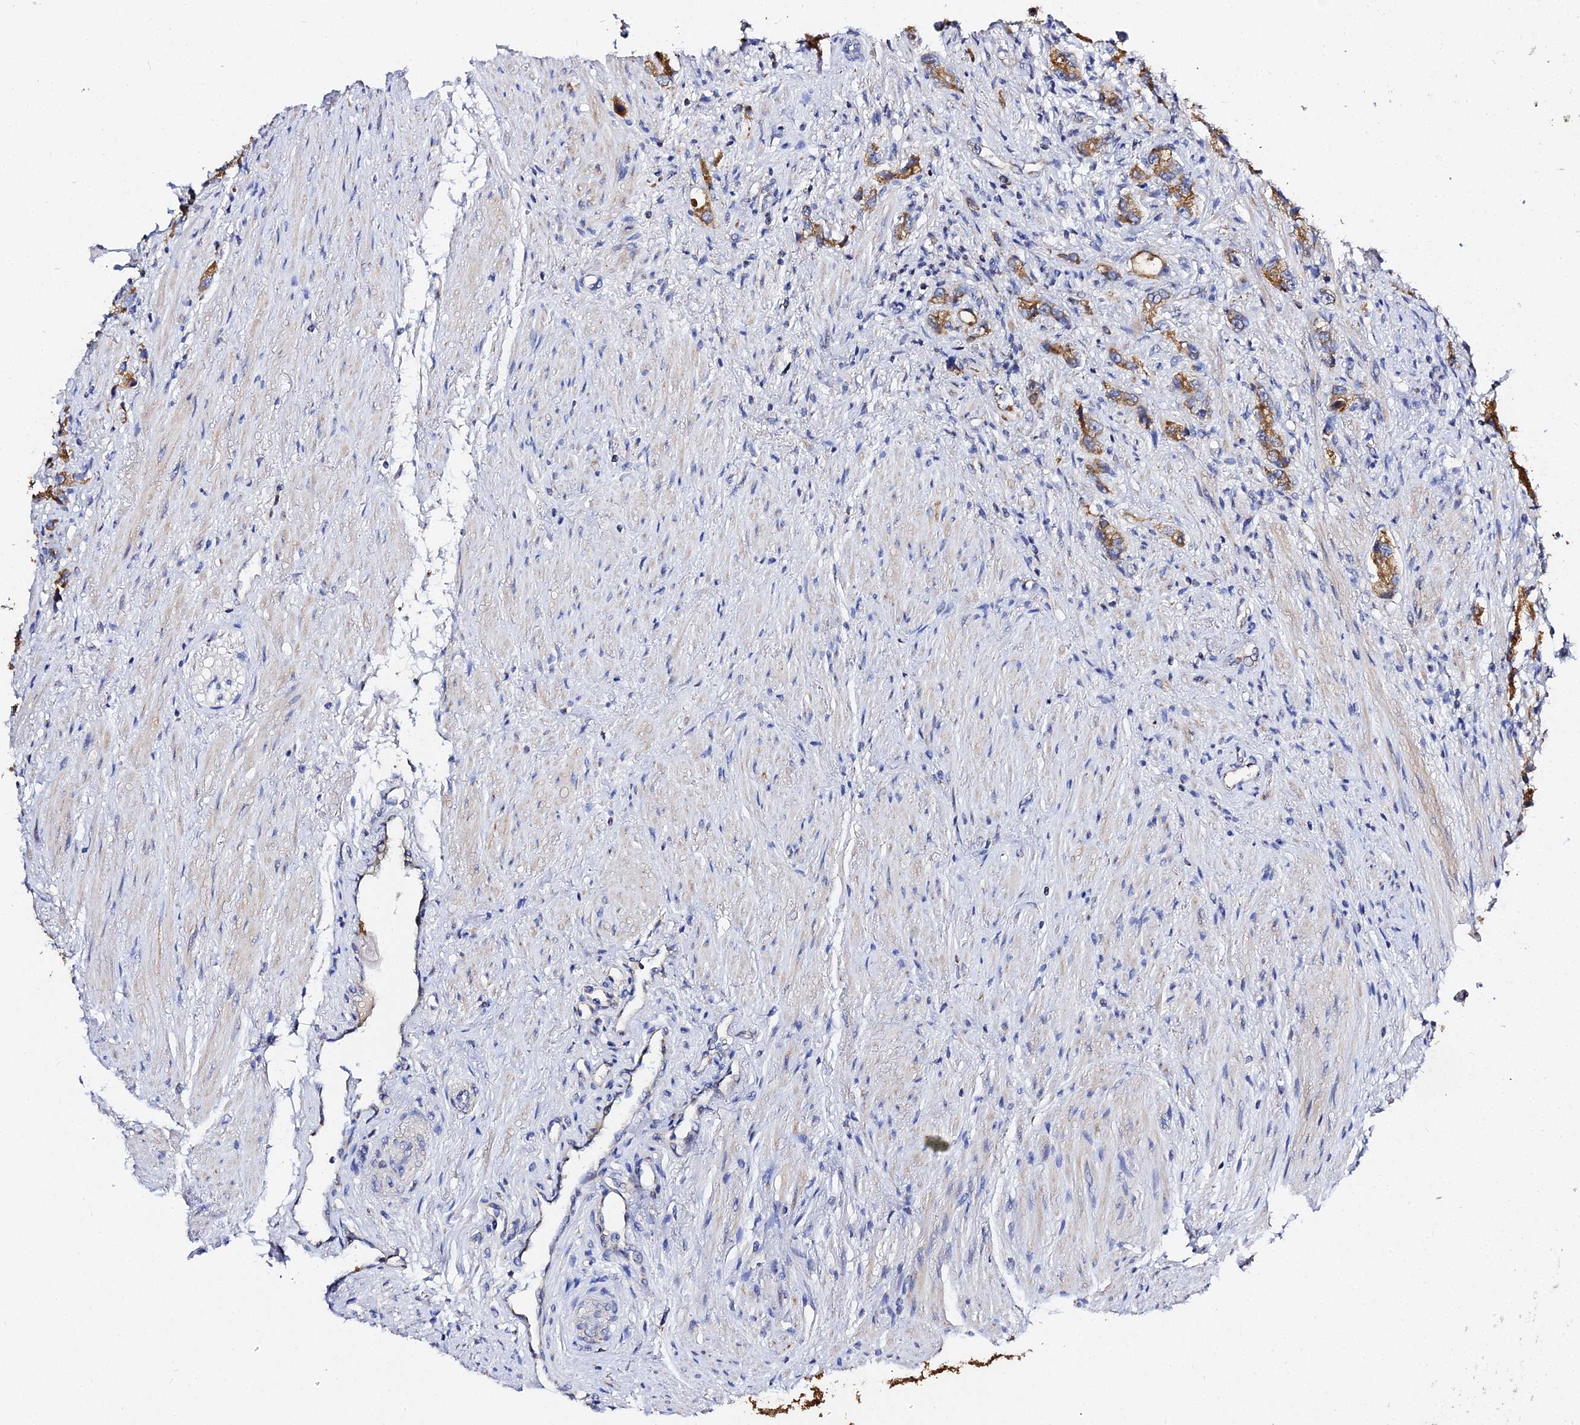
{"staining": {"intensity": "strong", "quantity": ">75%", "location": "cytoplasmic/membranous"}, "tissue": "prostate cancer", "cell_type": "Tumor cells", "image_type": "cancer", "snomed": [{"axis": "morphology", "description": "Adenocarcinoma, High grade"}, {"axis": "topography", "description": "Prostate"}], "caption": "Immunohistochemistry (IHC) of human prostate cancer (adenocarcinoma (high-grade)) shows high levels of strong cytoplasmic/membranous positivity in about >75% of tumor cells.", "gene": "ZXDA", "patient": {"sex": "male", "age": 63}}